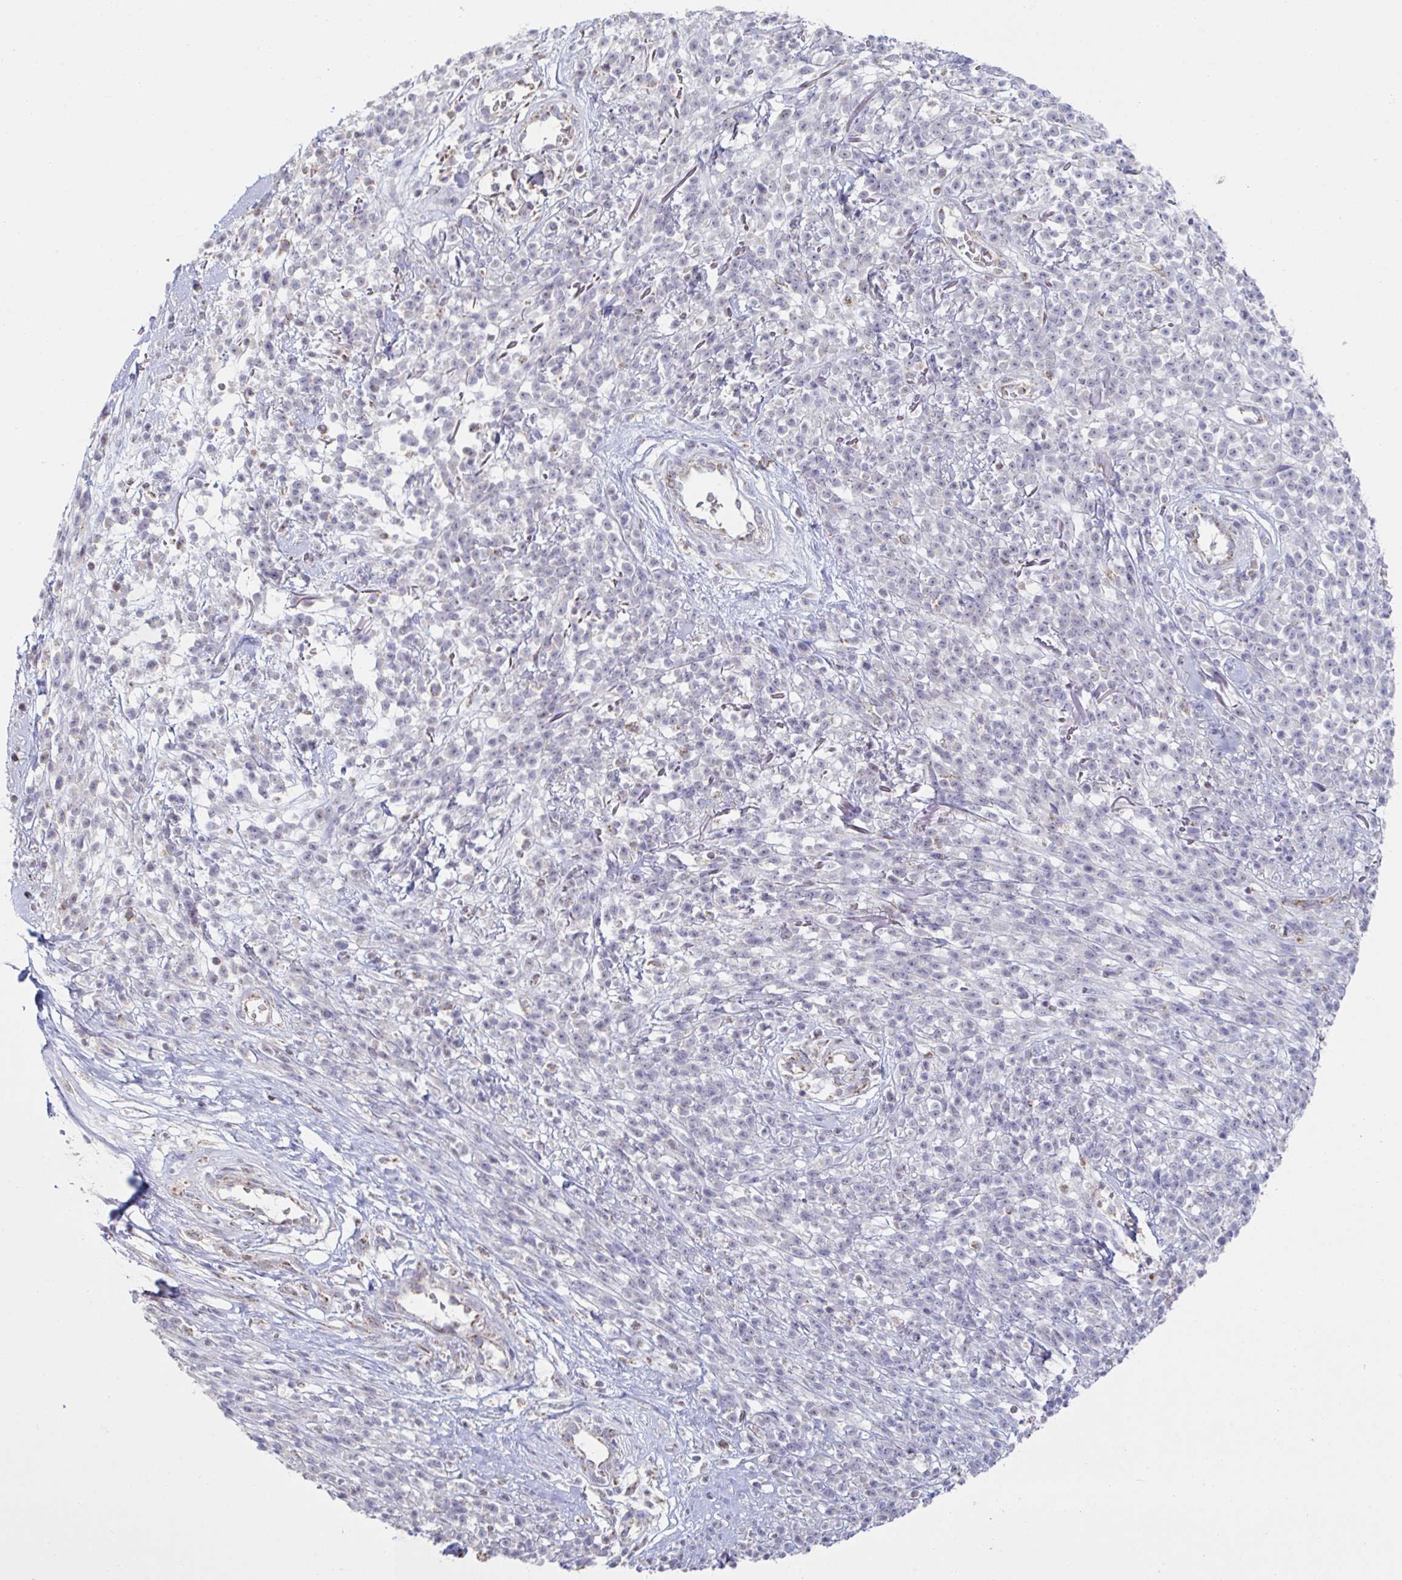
{"staining": {"intensity": "negative", "quantity": "none", "location": "none"}, "tissue": "melanoma", "cell_type": "Tumor cells", "image_type": "cancer", "snomed": [{"axis": "morphology", "description": "Malignant melanoma, NOS"}, {"axis": "topography", "description": "Skin"}, {"axis": "topography", "description": "Skin of trunk"}], "caption": "Protein analysis of melanoma reveals no significant expression in tumor cells.", "gene": "NDUFA7", "patient": {"sex": "male", "age": 74}}